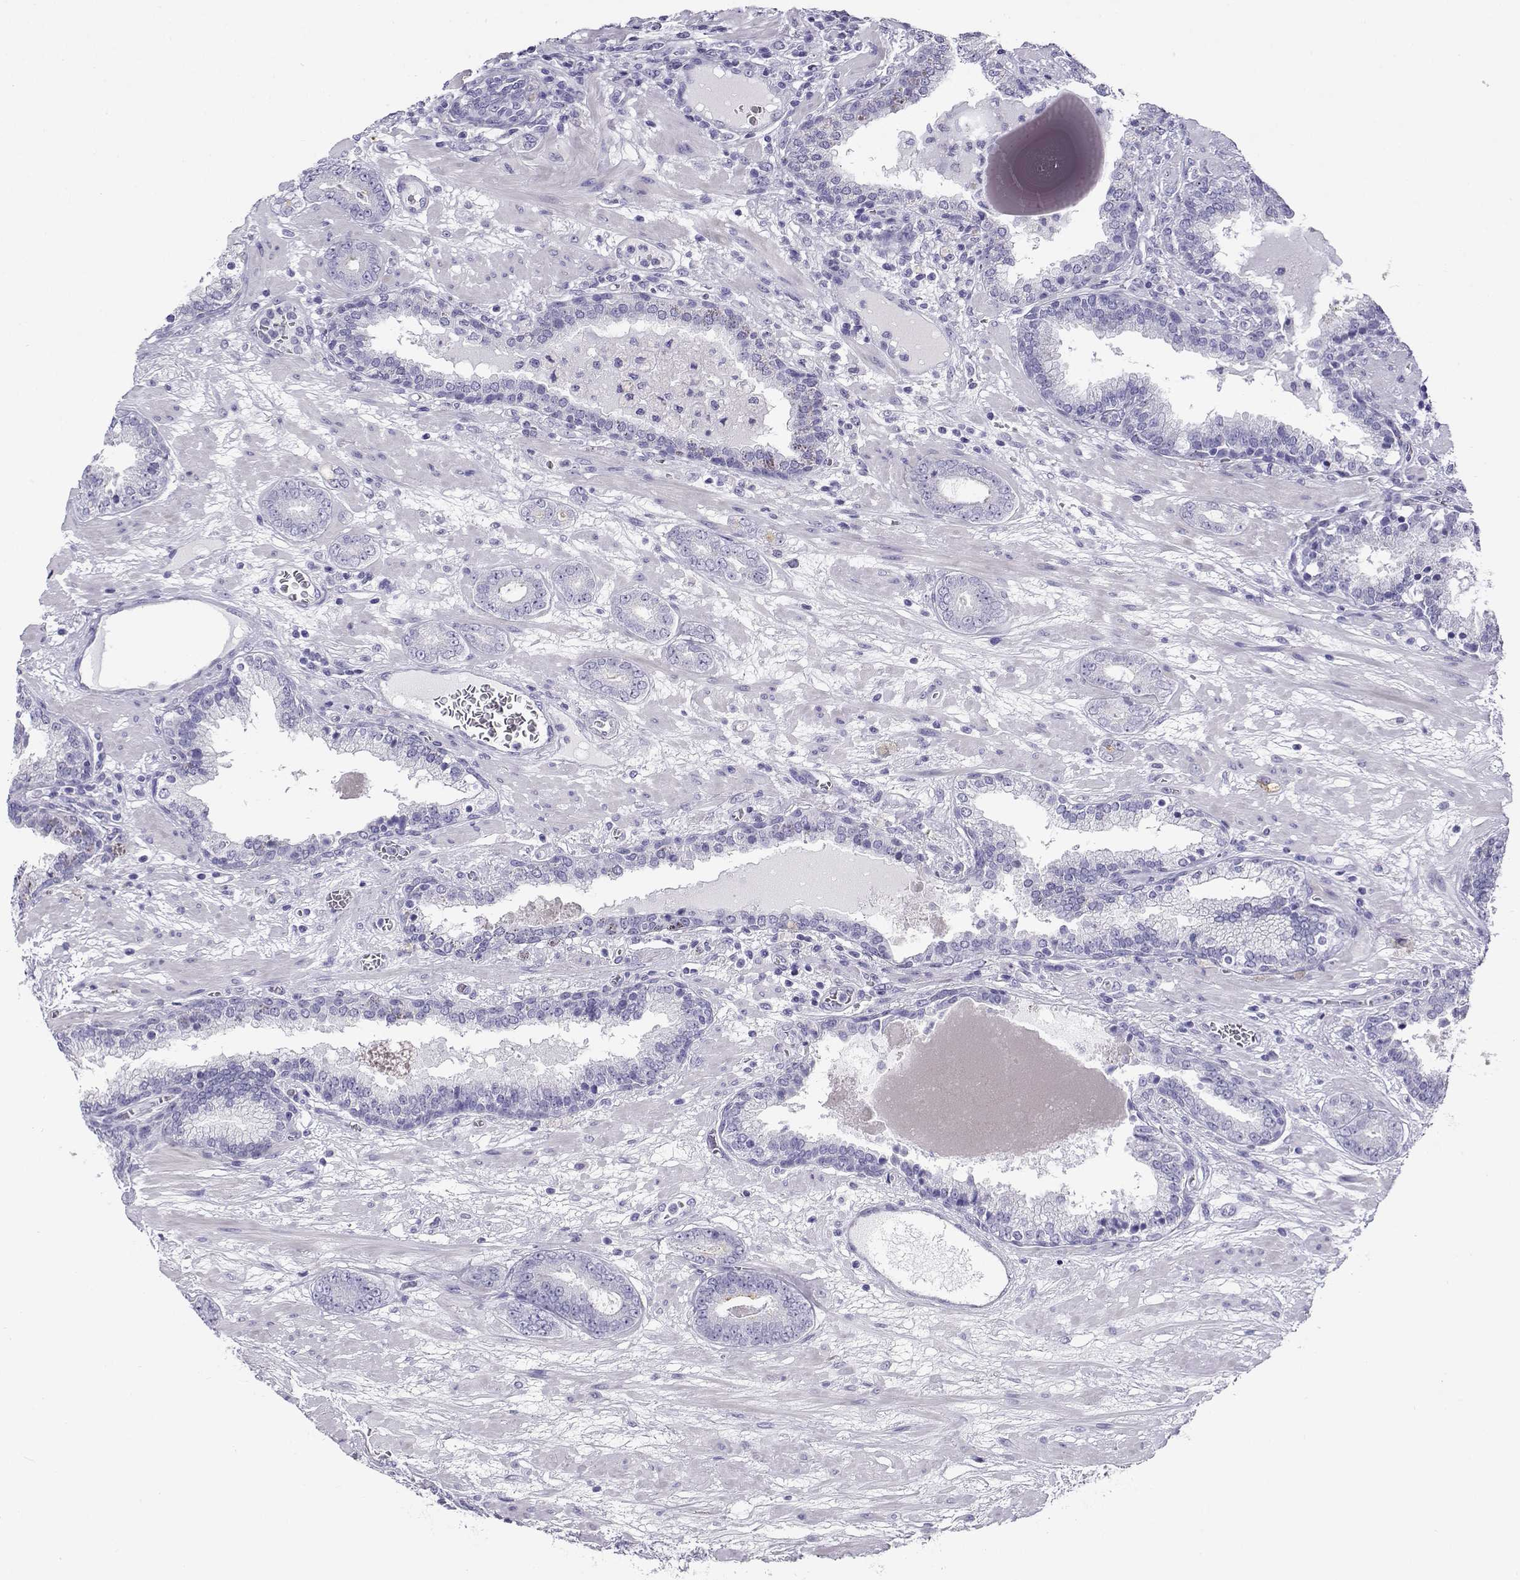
{"staining": {"intensity": "negative", "quantity": "none", "location": "none"}, "tissue": "prostate cancer", "cell_type": "Tumor cells", "image_type": "cancer", "snomed": [{"axis": "morphology", "description": "Adenocarcinoma, Low grade"}, {"axis": "topography", "description": "Prostate"}], "caption": "There is no significant expression in tumor cells of prostate cancer. (DAB IHC visualized using brightfield microscopy, high magnification).", "gene": "CABS1", "patient": {"sex": "male", "age": 60}}